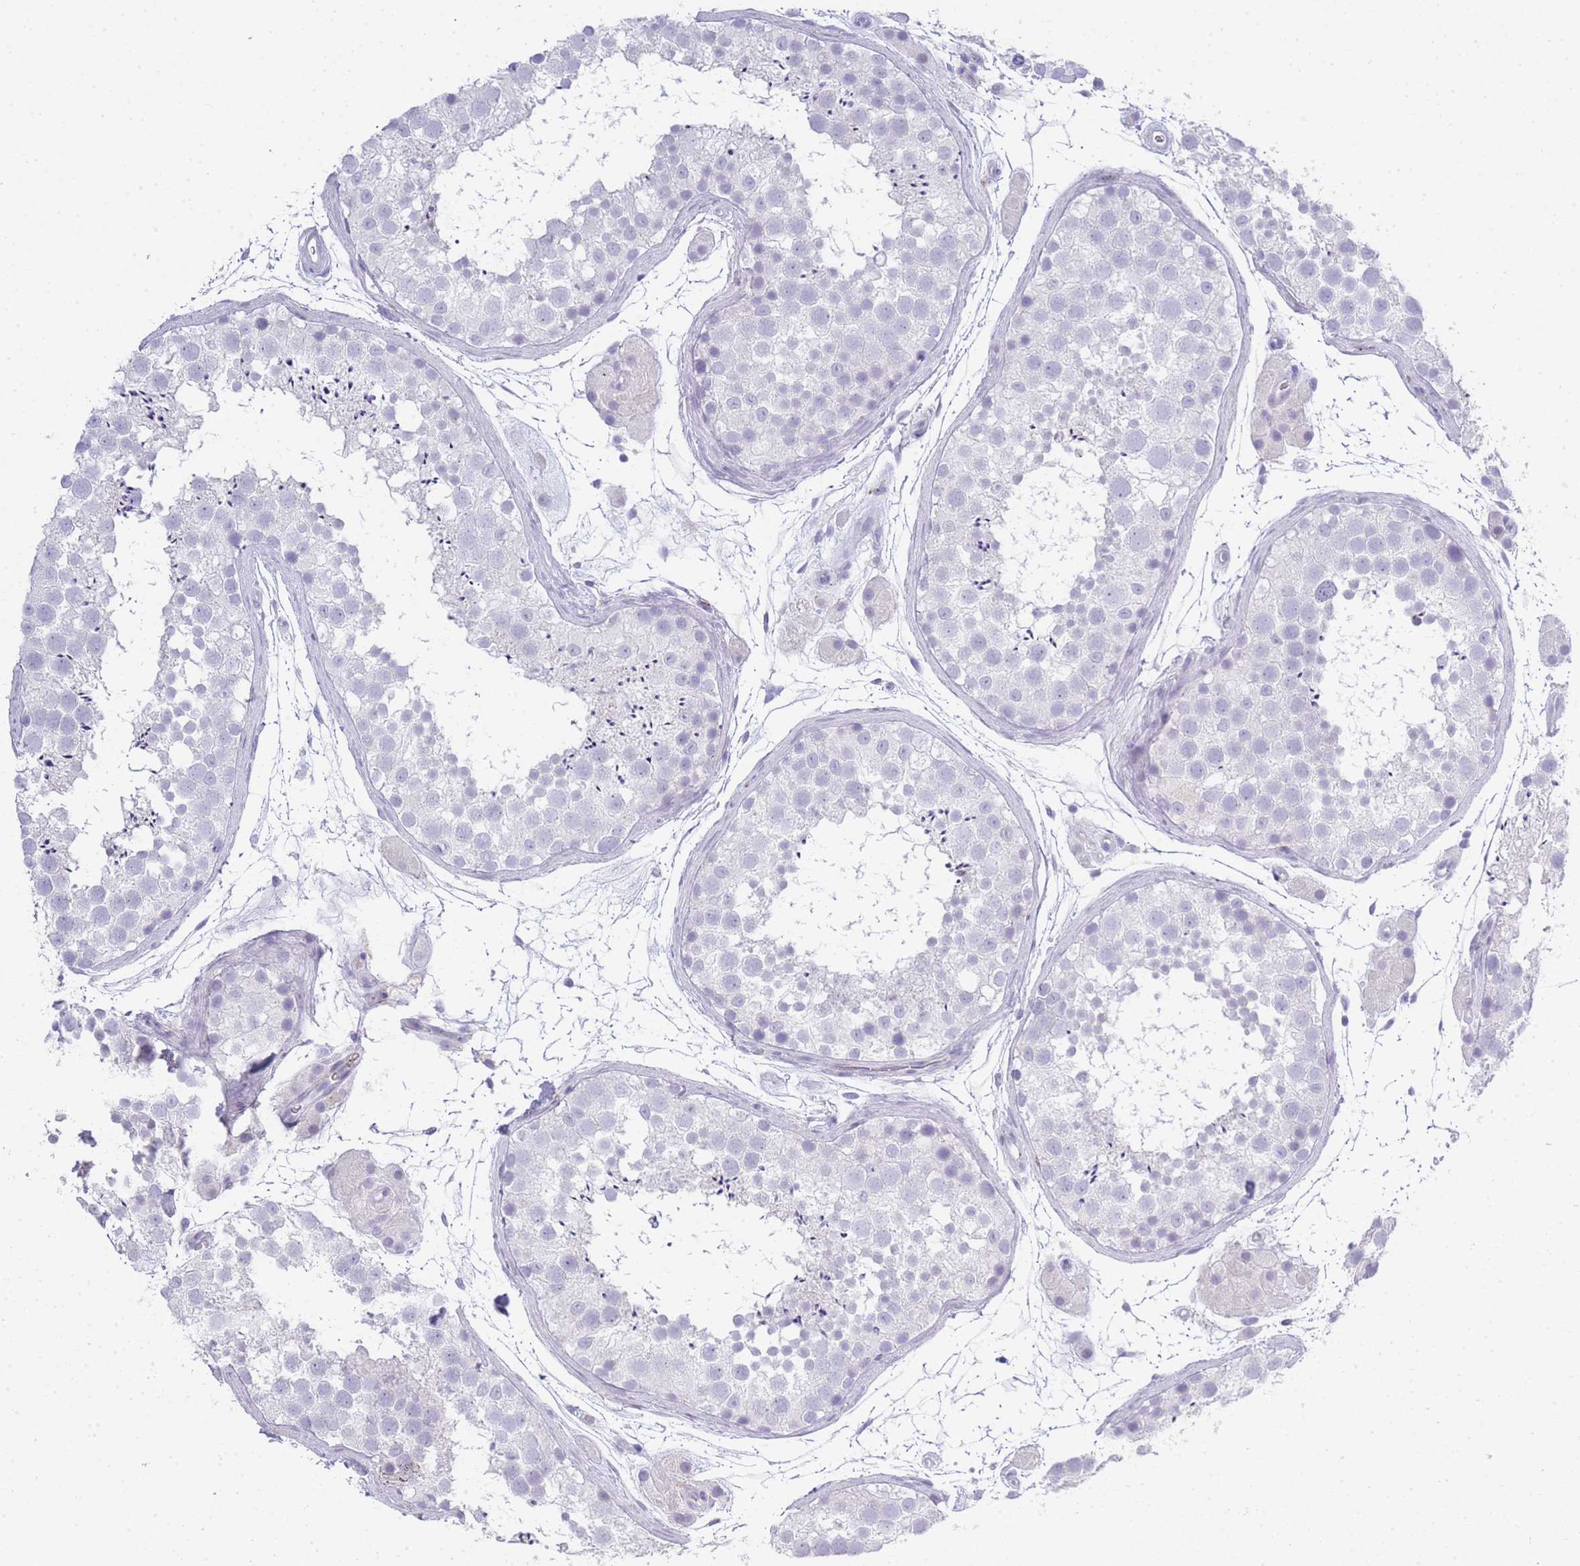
{"staining": {"intensity": "negative", "quantity": "none", "location": "none"}, "tissue": "testis", "cell_type": "Cells in seminiferous ducts", "image_type": "normal", "snomed": [{"axis": "morphology", "description": "Normal tissue, NOS"}, {"axis": "topography", "description": "Testis"}], "caption": "Unremarkable testis was stained to show a protein in brown. There is no significant expression in cells in seminiferous ducts. (DAB IHC with hematoxylin counter stain).", "gene": "RHO", "patient": {"sex": "male", "age": 41}}